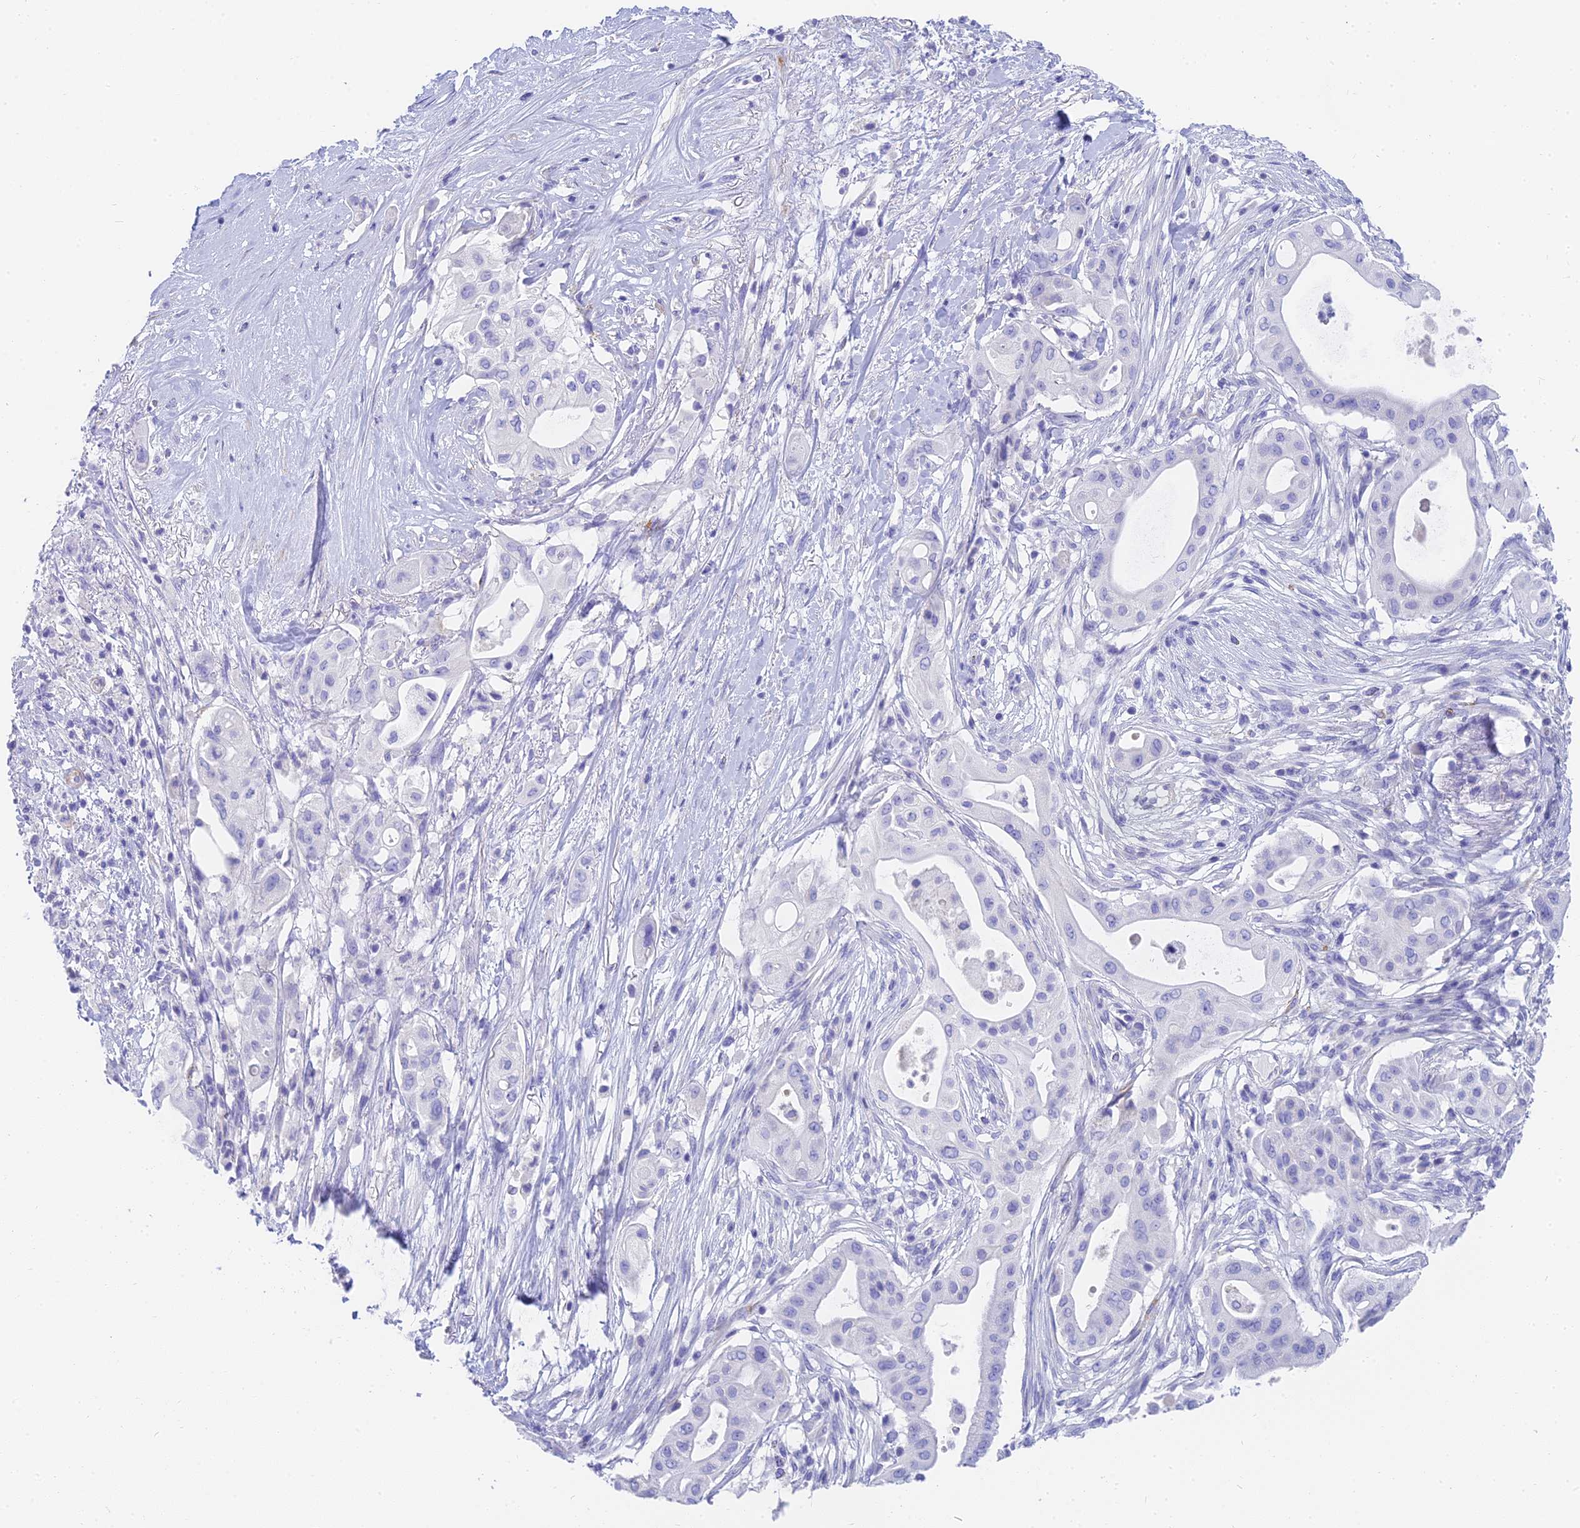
{"staining": {"intensity": "negative", "quantity": "none", "location": "none"}, "tissue": "pancreatic cancer", "cell_type": "Tumor cells", "image_type": "cancer", "snomed": [{"axis": "morphology", "description": "Adenocarcinoma, NOS"}, {"axis": "topography", "description": "Pancreas"}], "caption": "Tumor cells show no significant protein positivity in pancreatic adenocarcinoma.", "gene": "SLC36A2", "patient": {"sex": "male", "age": 68}}